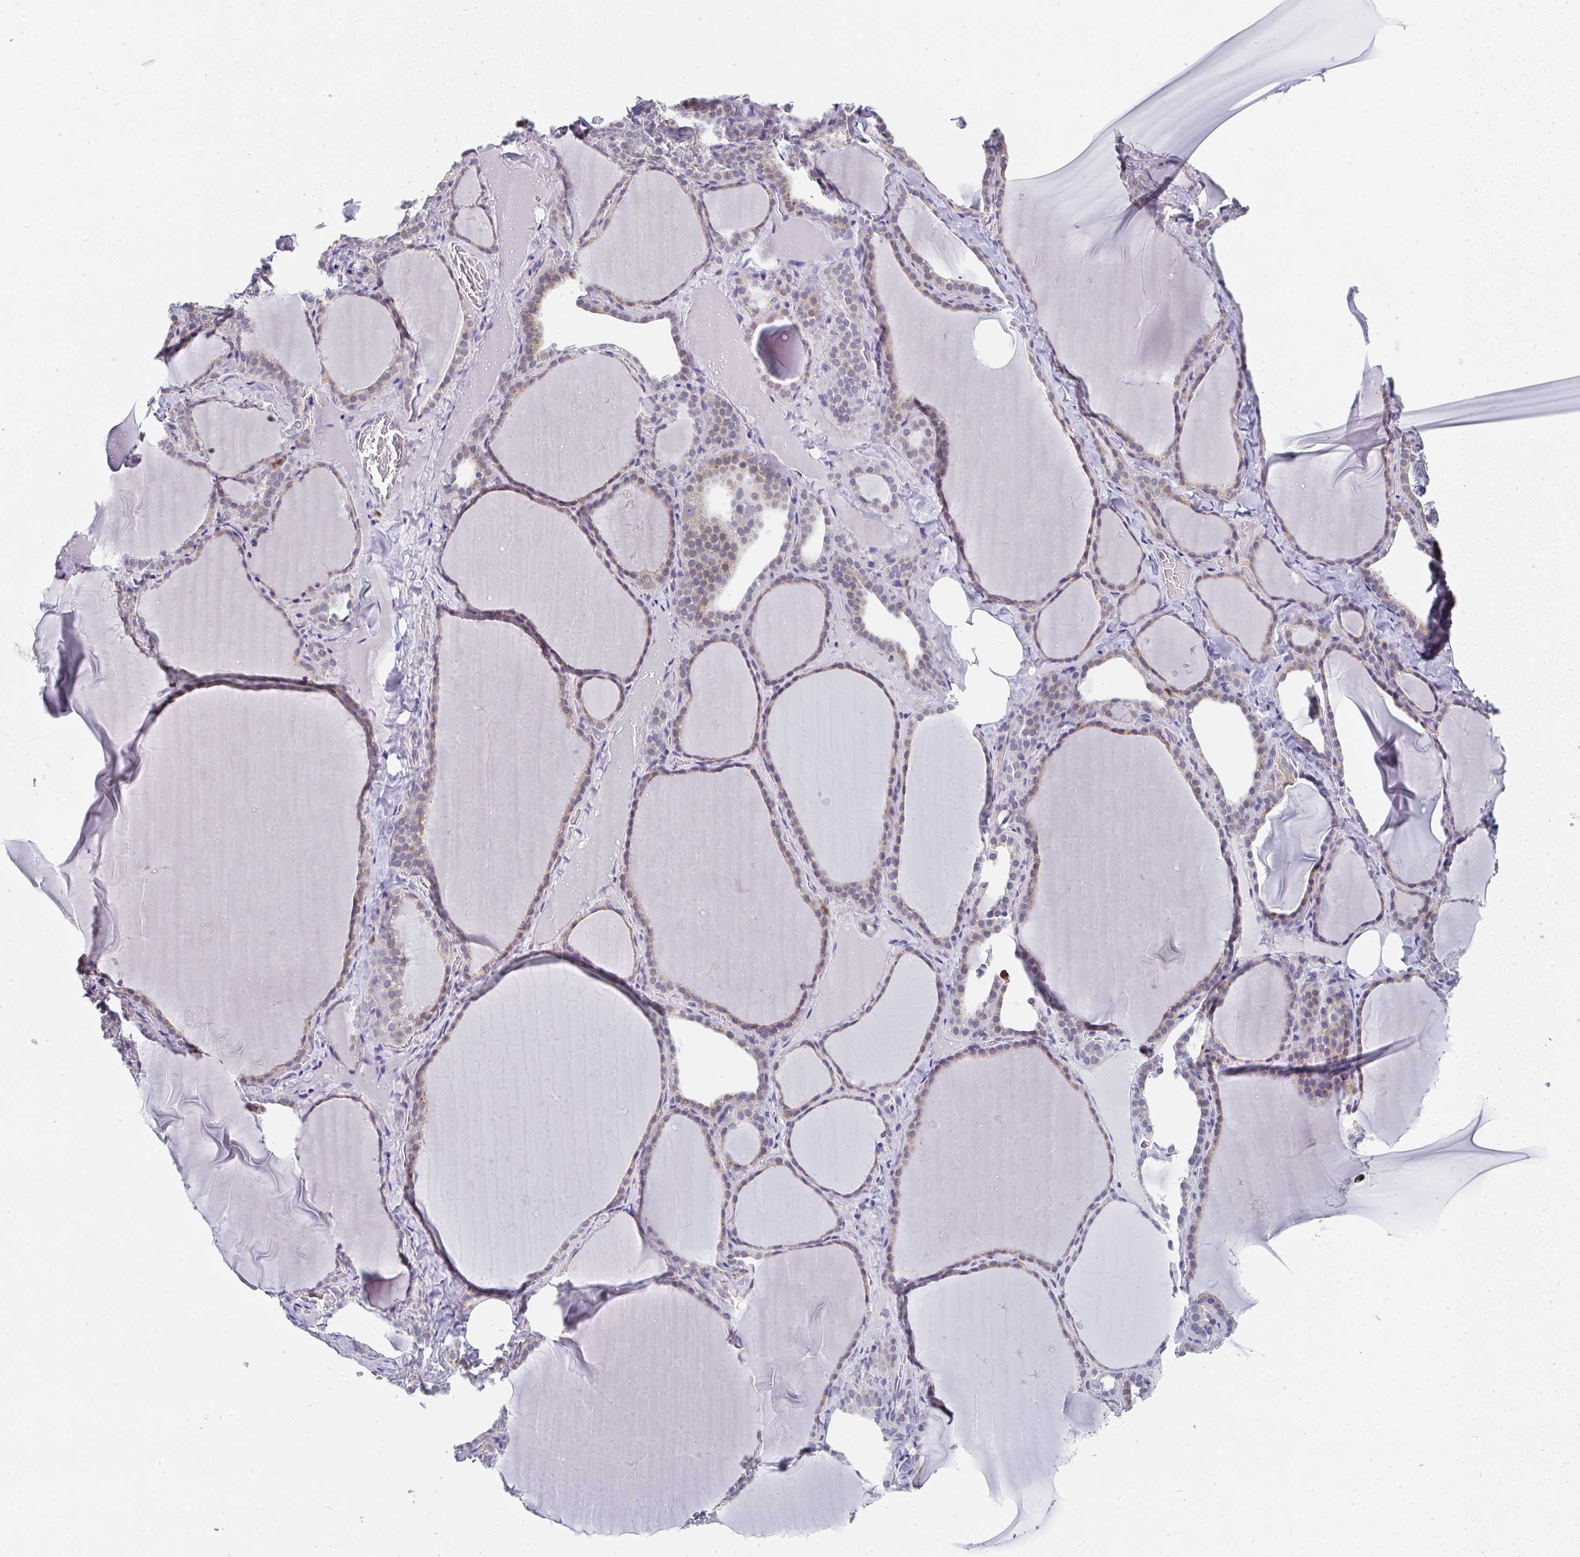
{"staining": {"intensity": "weak", "quantity": "25%-75%", "location": "cytoplasmic/membranous"}, "tissue": "thyroid gland", "cell_type": "Glandular cells", "image_type": "normal", "snomed": [{"axis": "morphology", "description": "Normal tissue, NOS"}, {"axis": "topography", "description": "Thyroid gland"}], "caption": "DAB (3,3'-diaminobenzidine) immunohistochemical staining of normal thyroid gland reveals weak cytoplasmic/membranous protein staining in approximately 25%-75% of glandular cells. (Brightfield microscopy of DAB IHC at high magnification).", "gene": "NCF1", "patient": {"sex": "female", "age": 22}}